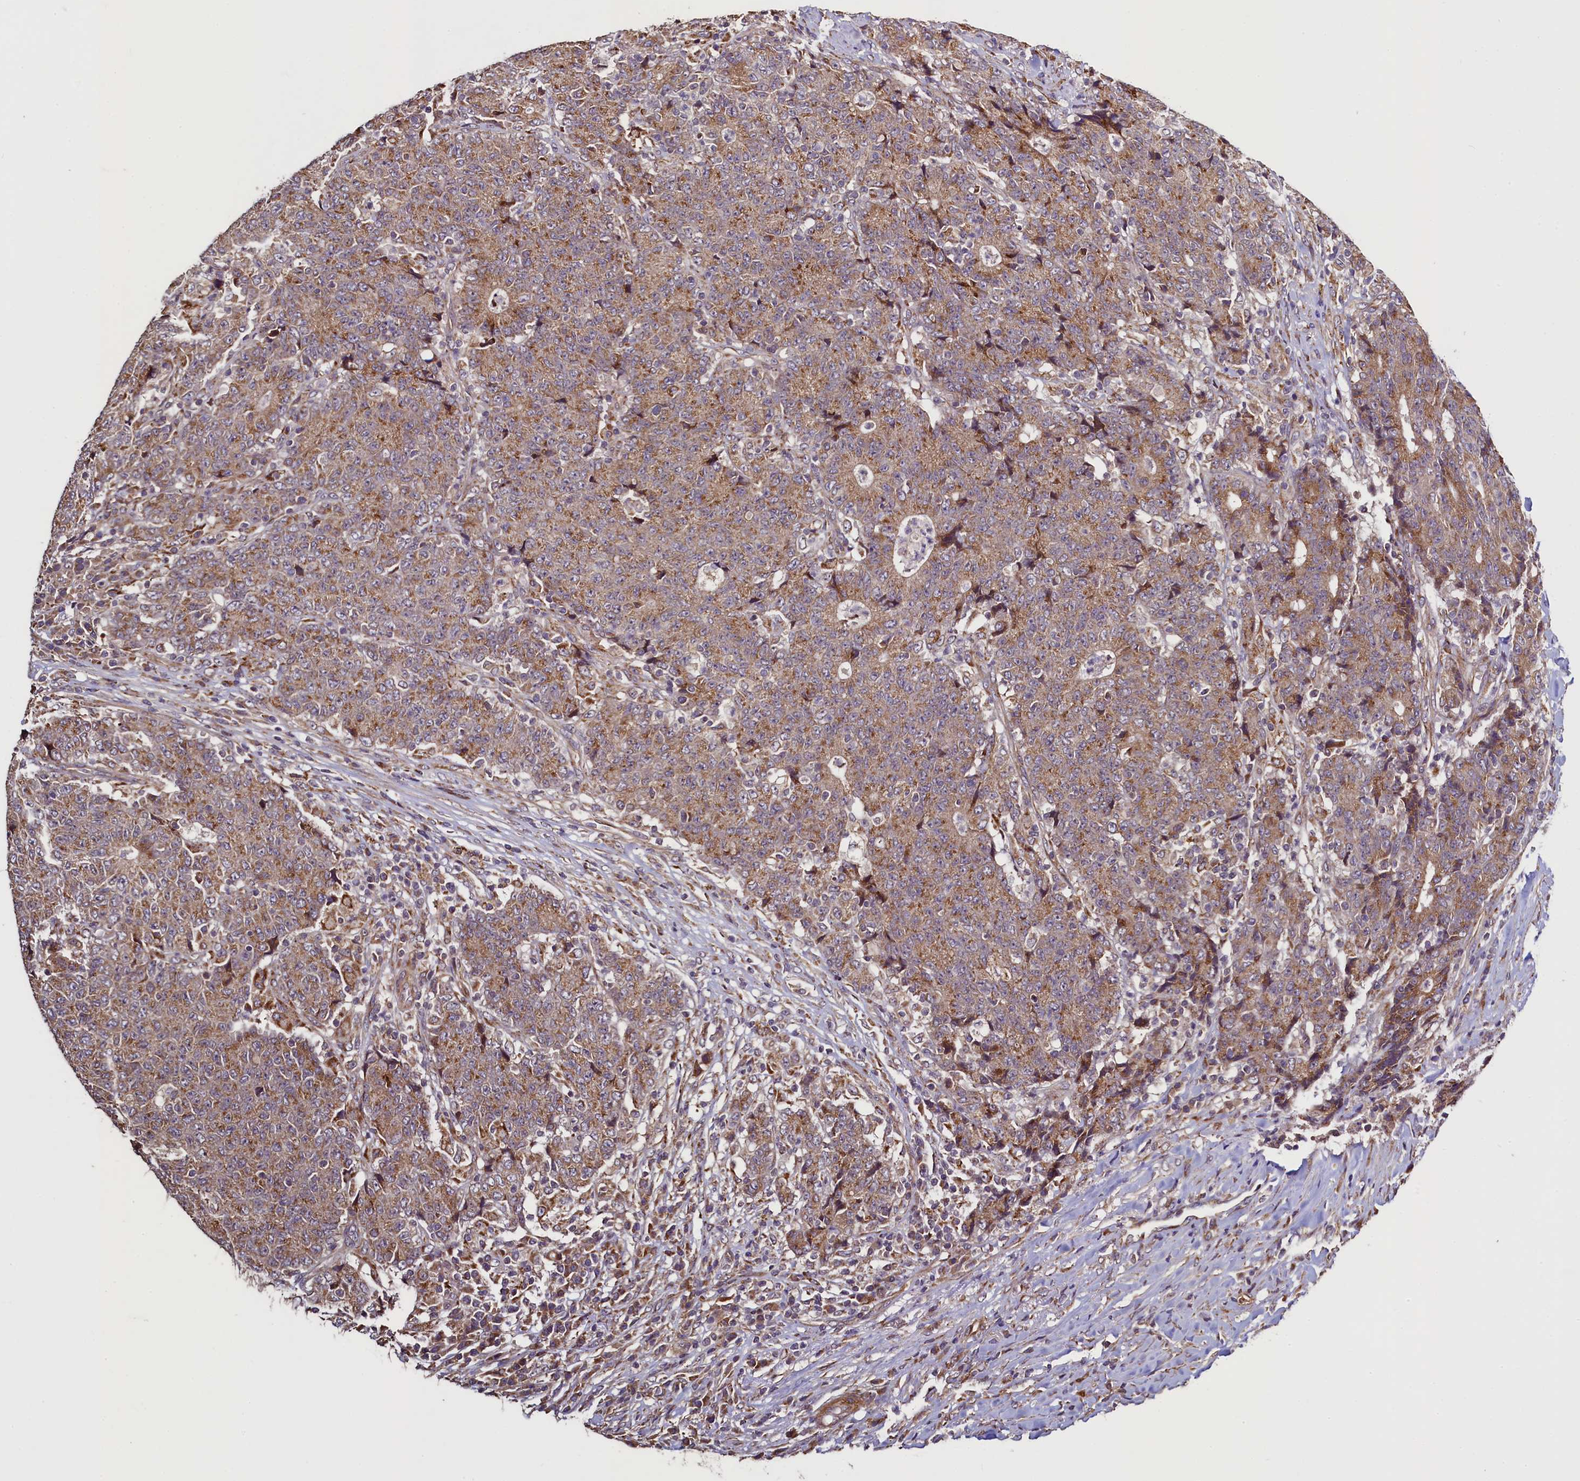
{"staining": {"intensity": "moderate", "quantity": ">75%", "location": "cytoplasmic/membranous"}, "tissue": "colorectal cancer", "cell_type": "Tumor cells", "image_type": "cancer", "snomed": [{"axis": "morphology", "description": "Adenocarcinoma, NOS"}, {"axis": "topography", "description": "Colon"}], "caption": "Approximately >75% of tumor cells in adenocarcinoma (colorectal) demonstrate moderate cytoplasmic/membranous protein positivity as visualized by brown immunohistochemical staining.", "gene": "RBFA", "patient": {"sex": "female", "age": 75}}